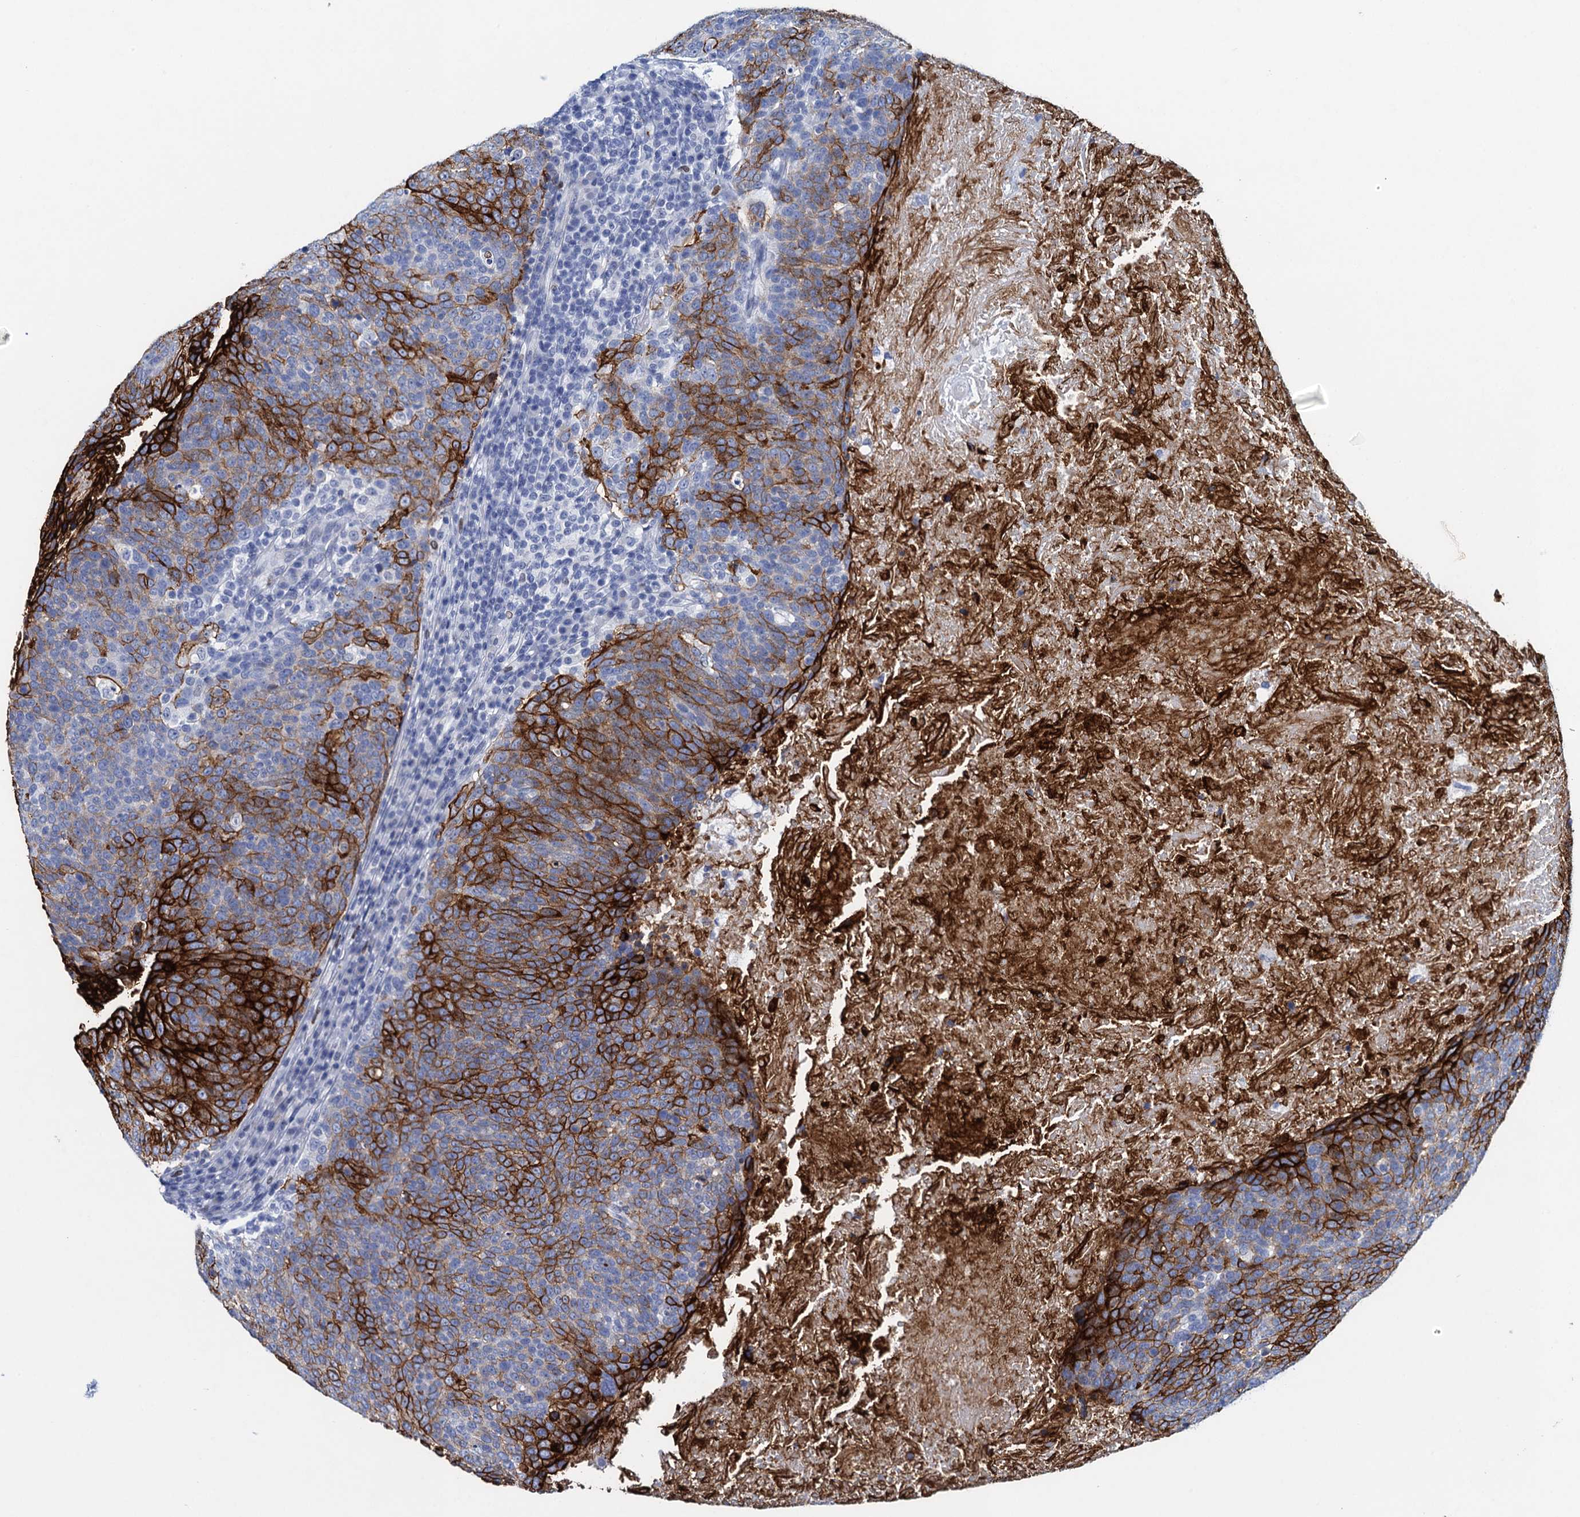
{"staining": {"intensity": "strong", "quantity": "25%-75%", "location": "cytoplasmic/membranous"}, "tissue": "head and neck cancer", "cell_type": "Tumor cells", "image_type": "cancer", "snomed": [{"axis": "morphology", "description": "Squamous cell carcinoma, NOS"}, {"axis": "morphology", "description": "Squamous cell carcinoma, metastatic, NOS"}, {"axis": "topography", "description": "Lymph node"}, {"axis": "topography", "description": "Head-Neck"}], "caption": "This is a histology image of immunohistochemistry staining of head and neck squamous cell carcinoma, which shows strong staining in the cytoplasmic/membranous of tumor cells.", "gene": "RHCG", "patient": {"sex": "male", "age": 62}}